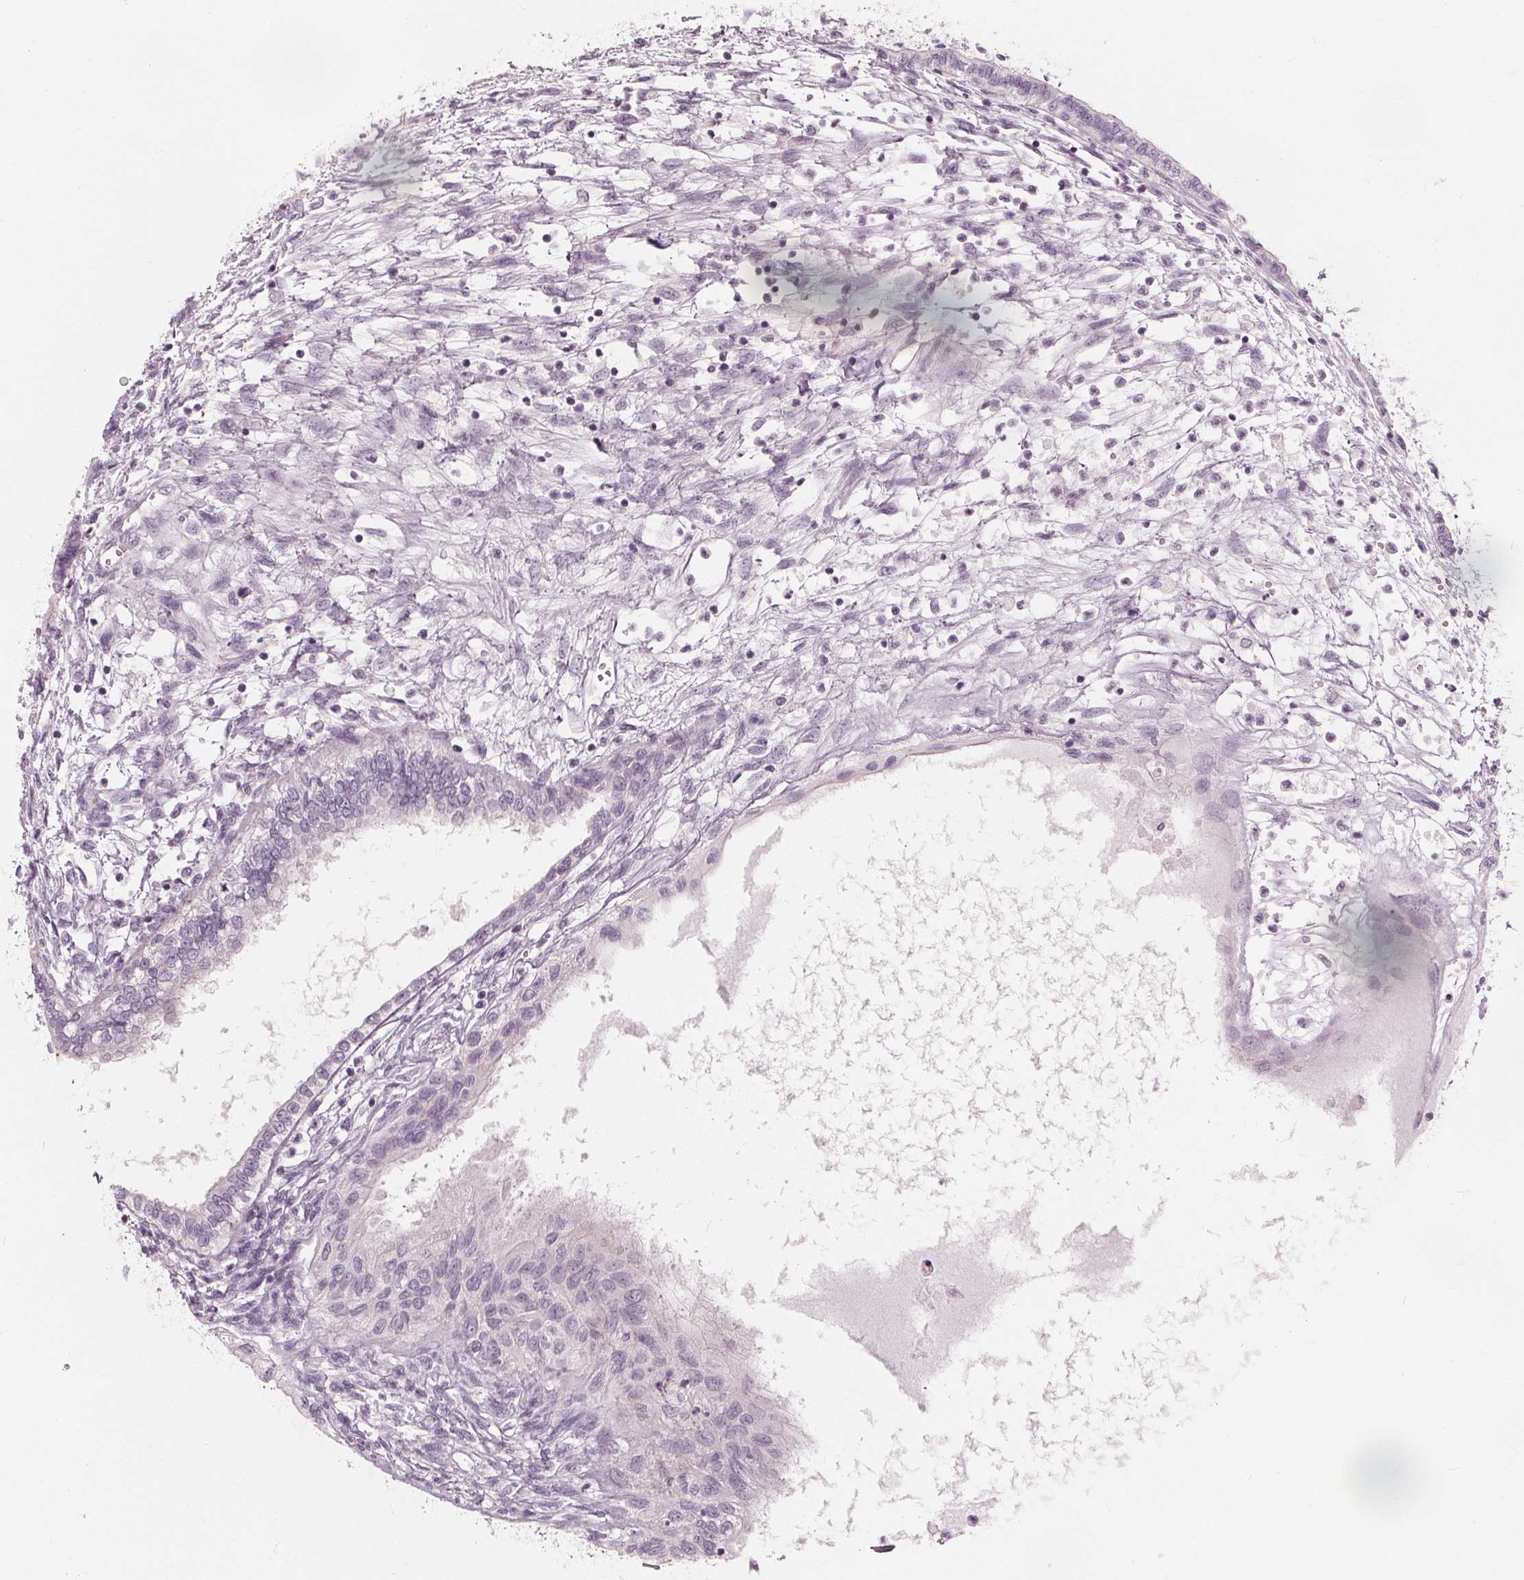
{"staining": {"intensity": "negative", "quantity": "none", "location": "none"}, "tissue": "testis cancer", "cell_type": "Tumor cells", "image_type": "cancer", "snomed": [{"axis": "morphology", "description": "Carcinoma, Embryonal, NOS"}, {"axis": "topography", "description": "Testis"}], "caption": "Protein analysis of testis cancer (embryonal carcinoma) displays no significant positivity in tumor cells. (DAB IHC visualized using brightfield microscopy, high magnification).", "gene": "SAT2", "patient": {"sex": "male", "age": 37}}